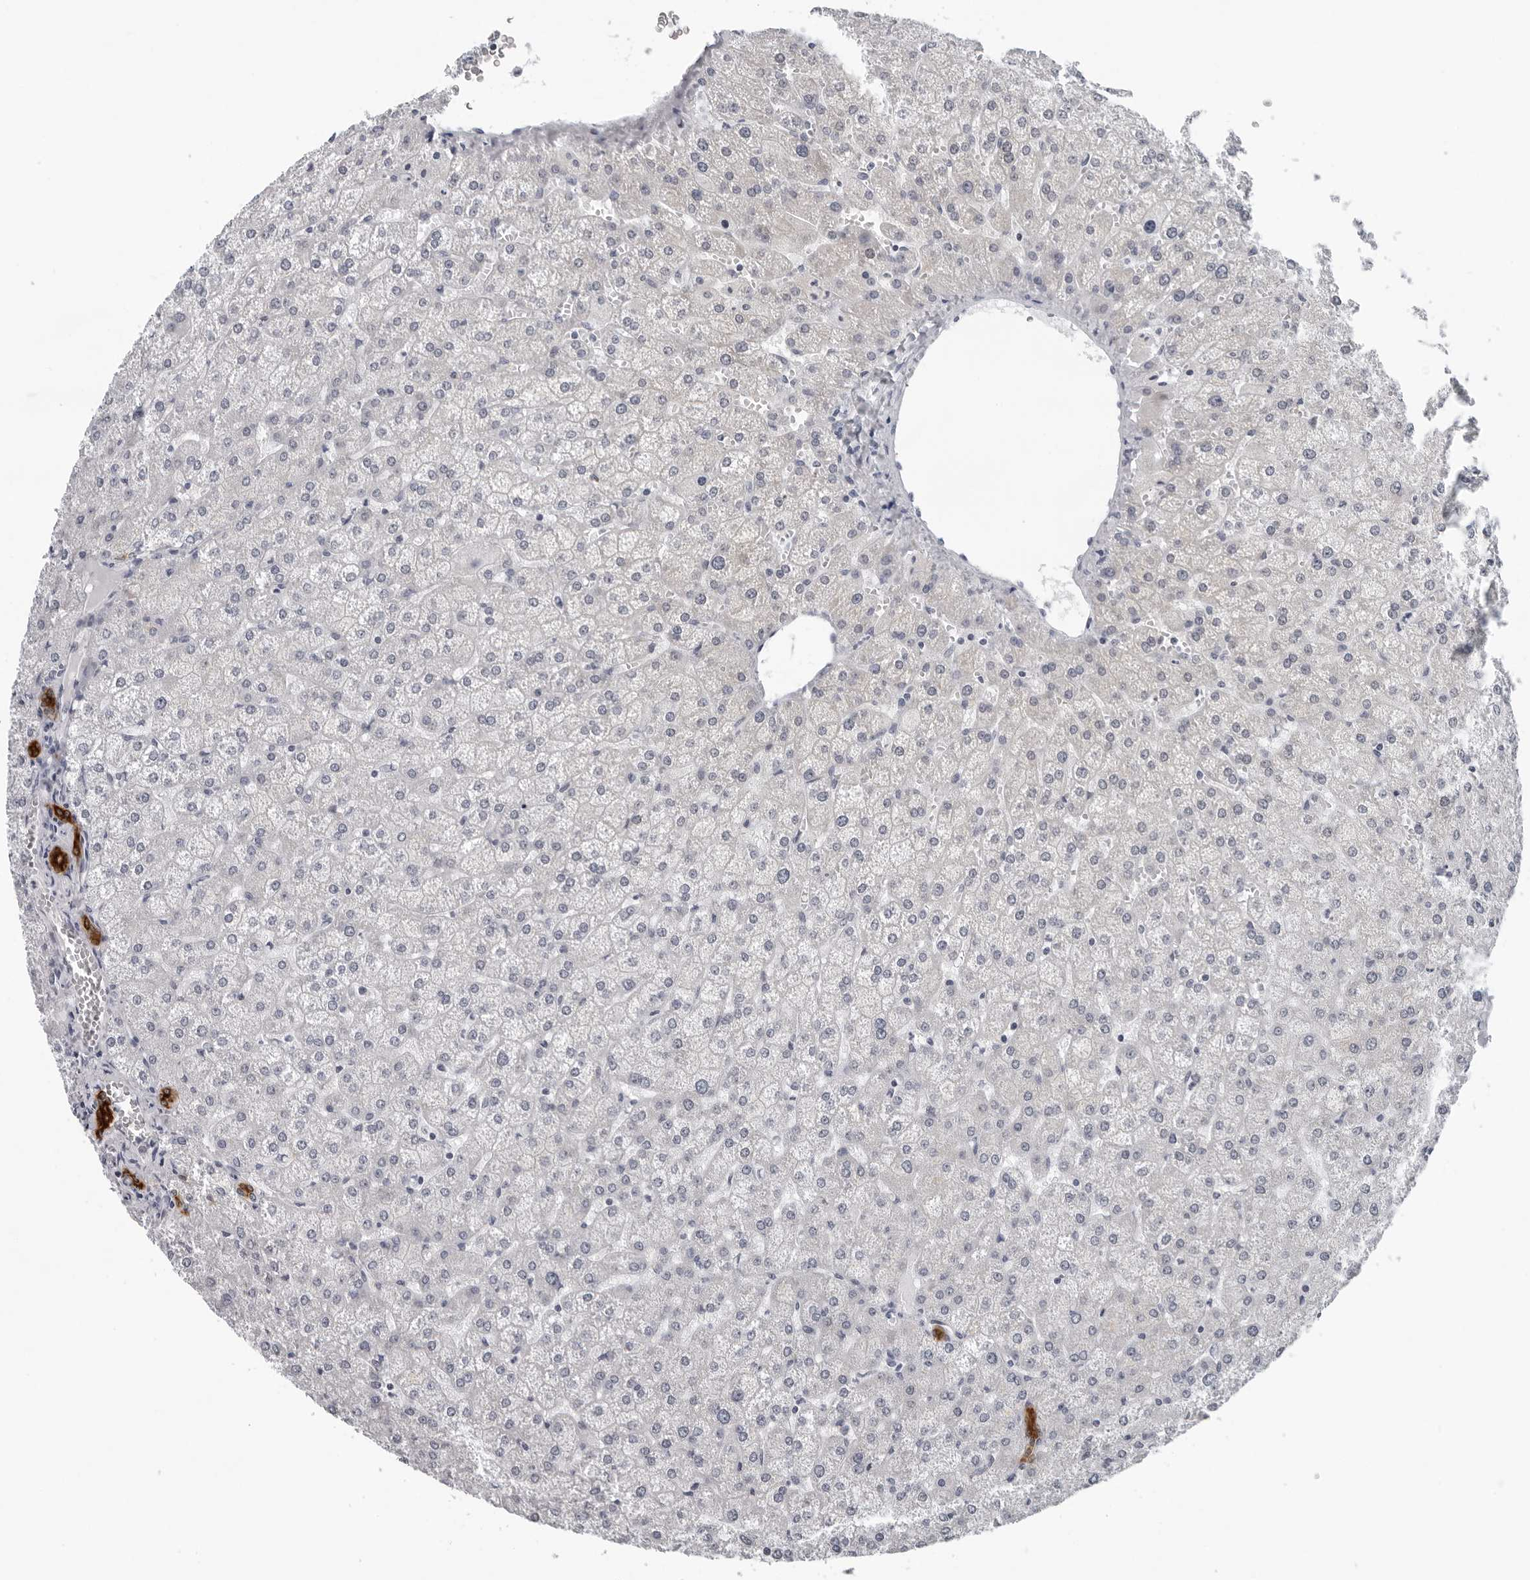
{"staining": {"intensity": "strong", "quantity": ">75%", "location": "cytoplasmic/membranous"}, "tissue": "liver", "cell_type": "Cholangiocytes", "image_type": "normal", "snomed": [{"axis": "morphology", "description": "Normal tissue, NOS"}, {"axis": "topography", "description": "Liver"}], "caption": "Human liver stained for a protein (brown) demonstrates strong cytoplasmic/membranous positive staining in approximately >75% of cholangiocytes.", "gene": "CCDC28B", "patient": {"sex": "female", "age": 32}}